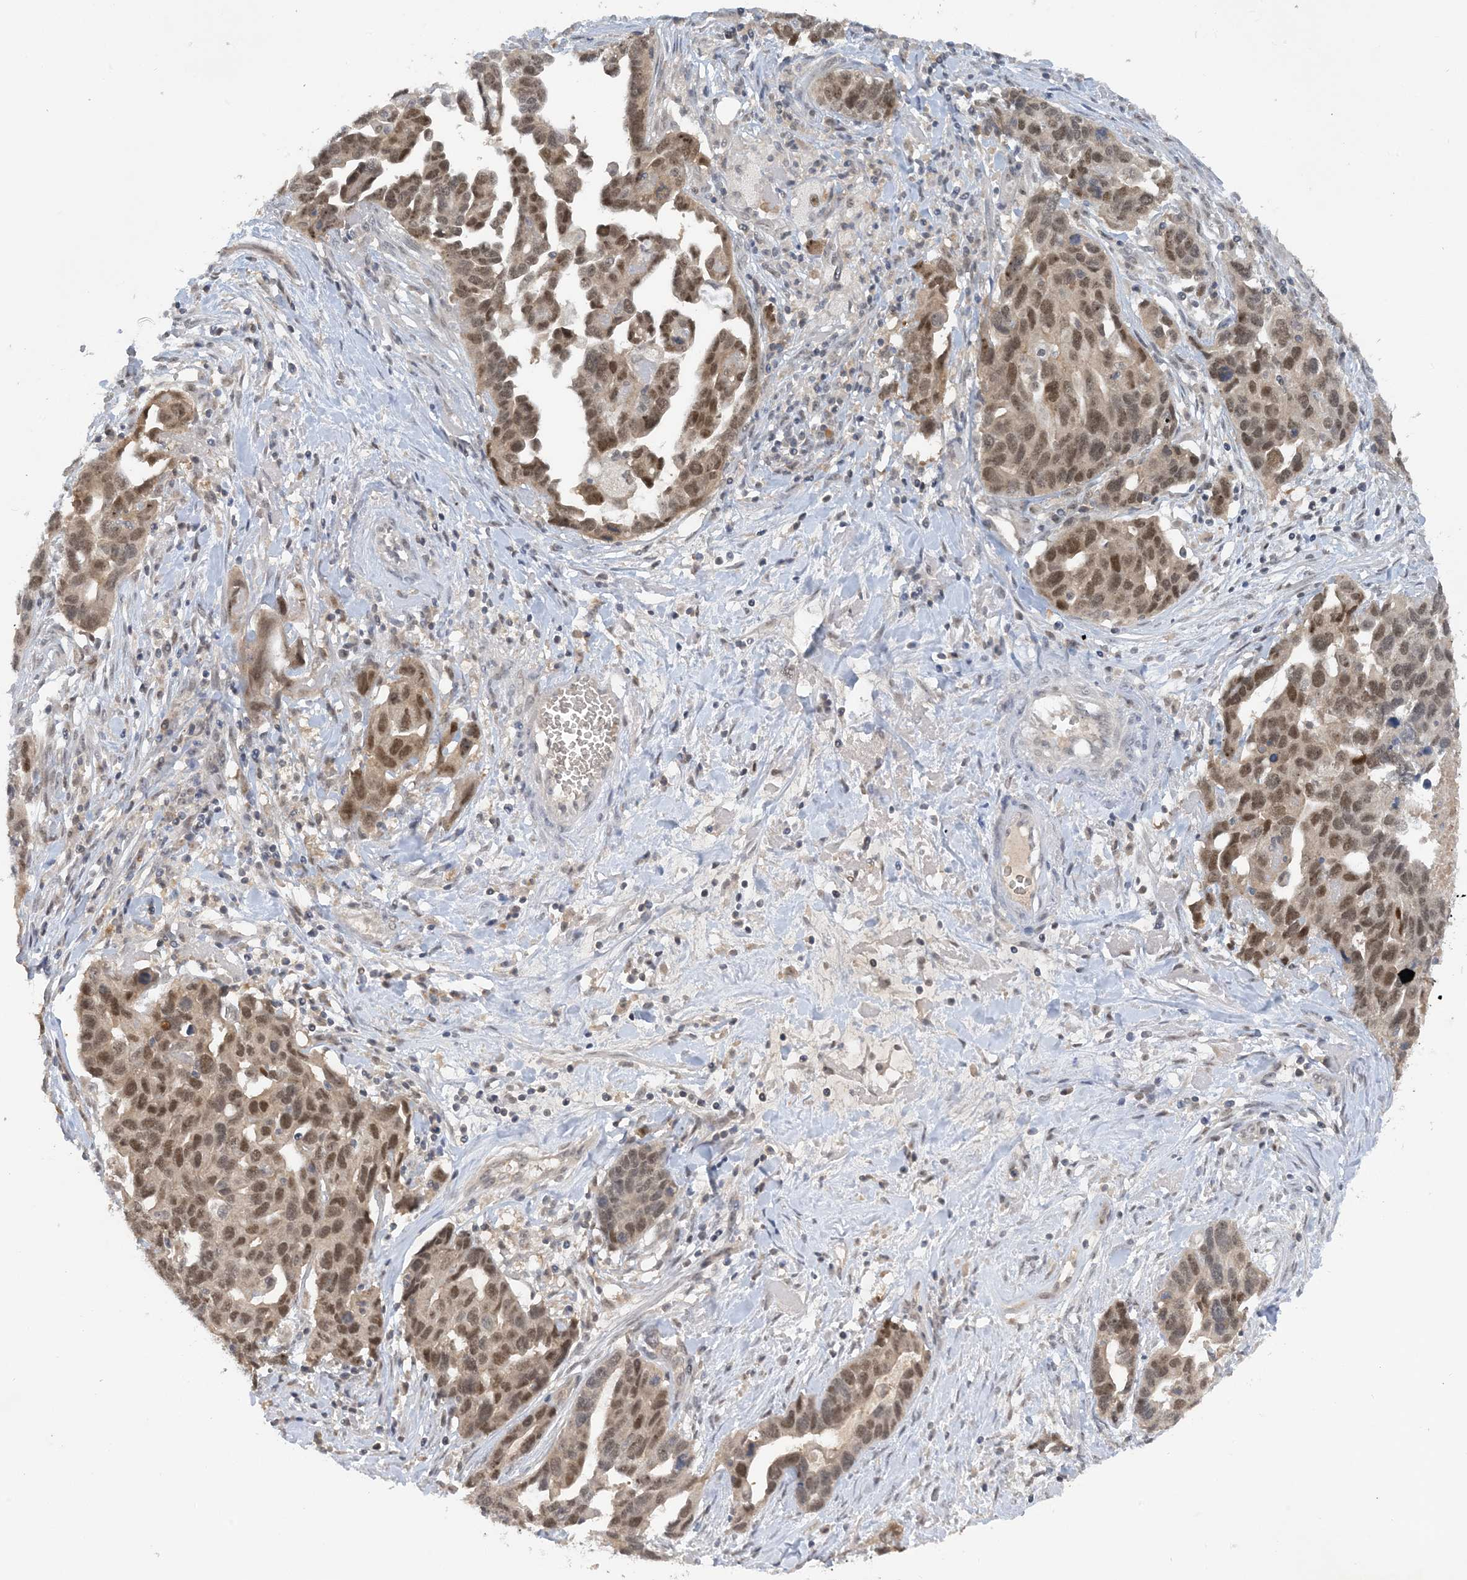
{"staining": {"intensity": "moderate", "quantity": ">75%", "location": "nuclear"}, "tissue": "ovarian cancer", "cell_type": "Tumor cells", "image_type": "cancer", "snomed": [{"axis": "morphology", "description": "Cystadenocarcinoma, serous, NOS"}, {"axis": "topography", "description": "Ovary"}], "caption": "Immunohistochemical staining of serous cystadenocarcinoma (ovarian) exhibits medium levels of moderate nuclear expression in about >75% of tumor cells.", "gene": "UBE2E1", "patient": {"sex": "female", "age": 54}}